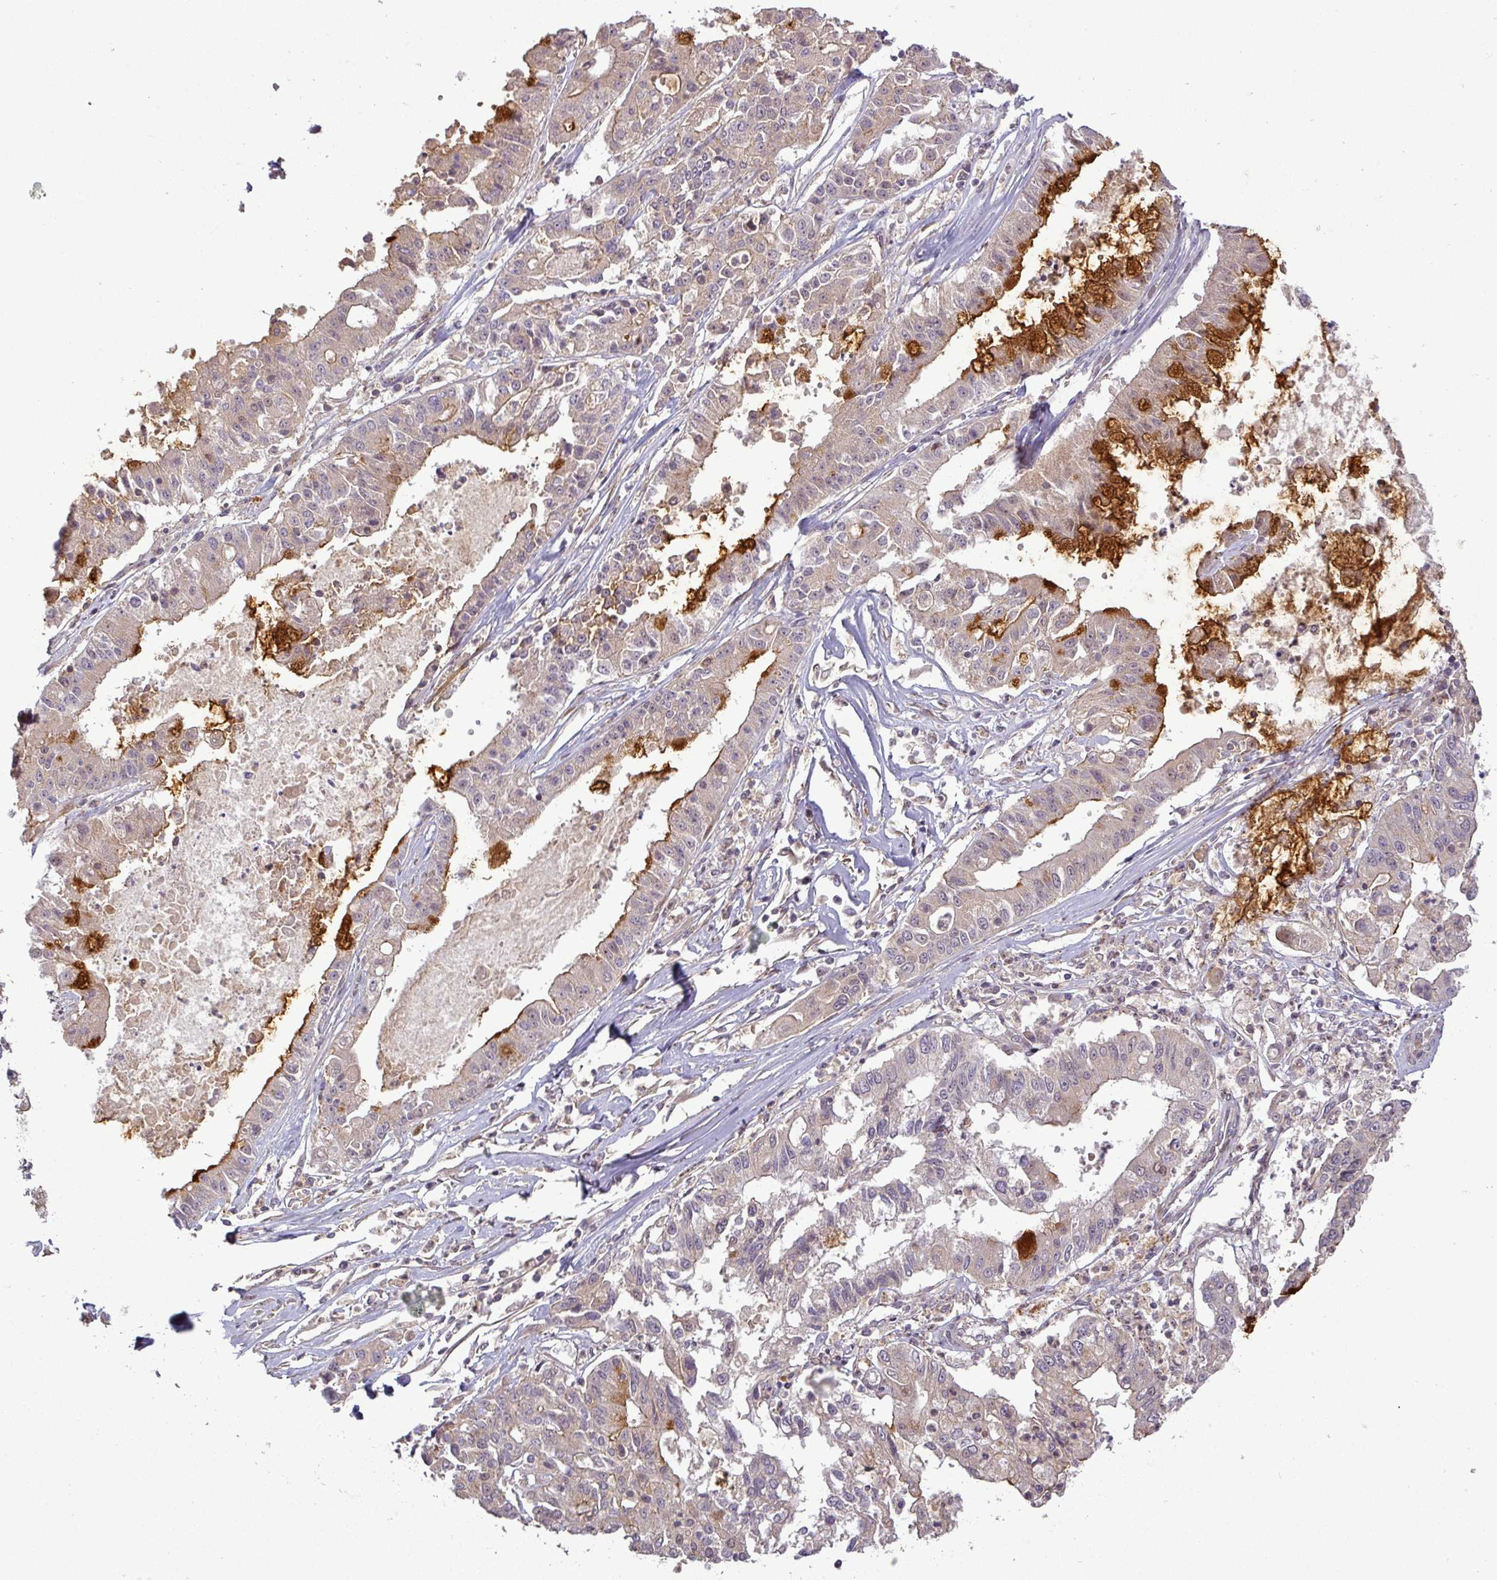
{"staining": {"intensity": "strong", "quantity": "<25%", "location": "cytoplasmic/membranous"}, "tissue": "ovarian cancer", "cell_type": "Tumor cells", "image_type": "cancer", "snomed": [{"axis": "morphology", "description": "Cystadenocarcinoma, mucinous, NOS"}, {"axis": "topography", "description": "Ovary"}], "caption": "An immunohistochemistry micrograph of tumor tissue is shown. Protein staining in brown labels strong cytoplasmic/membranous positivity in ovarian cancer within tumor cells.", "gene": "NIN", "patient": {"sex": "female", "age": 70}}